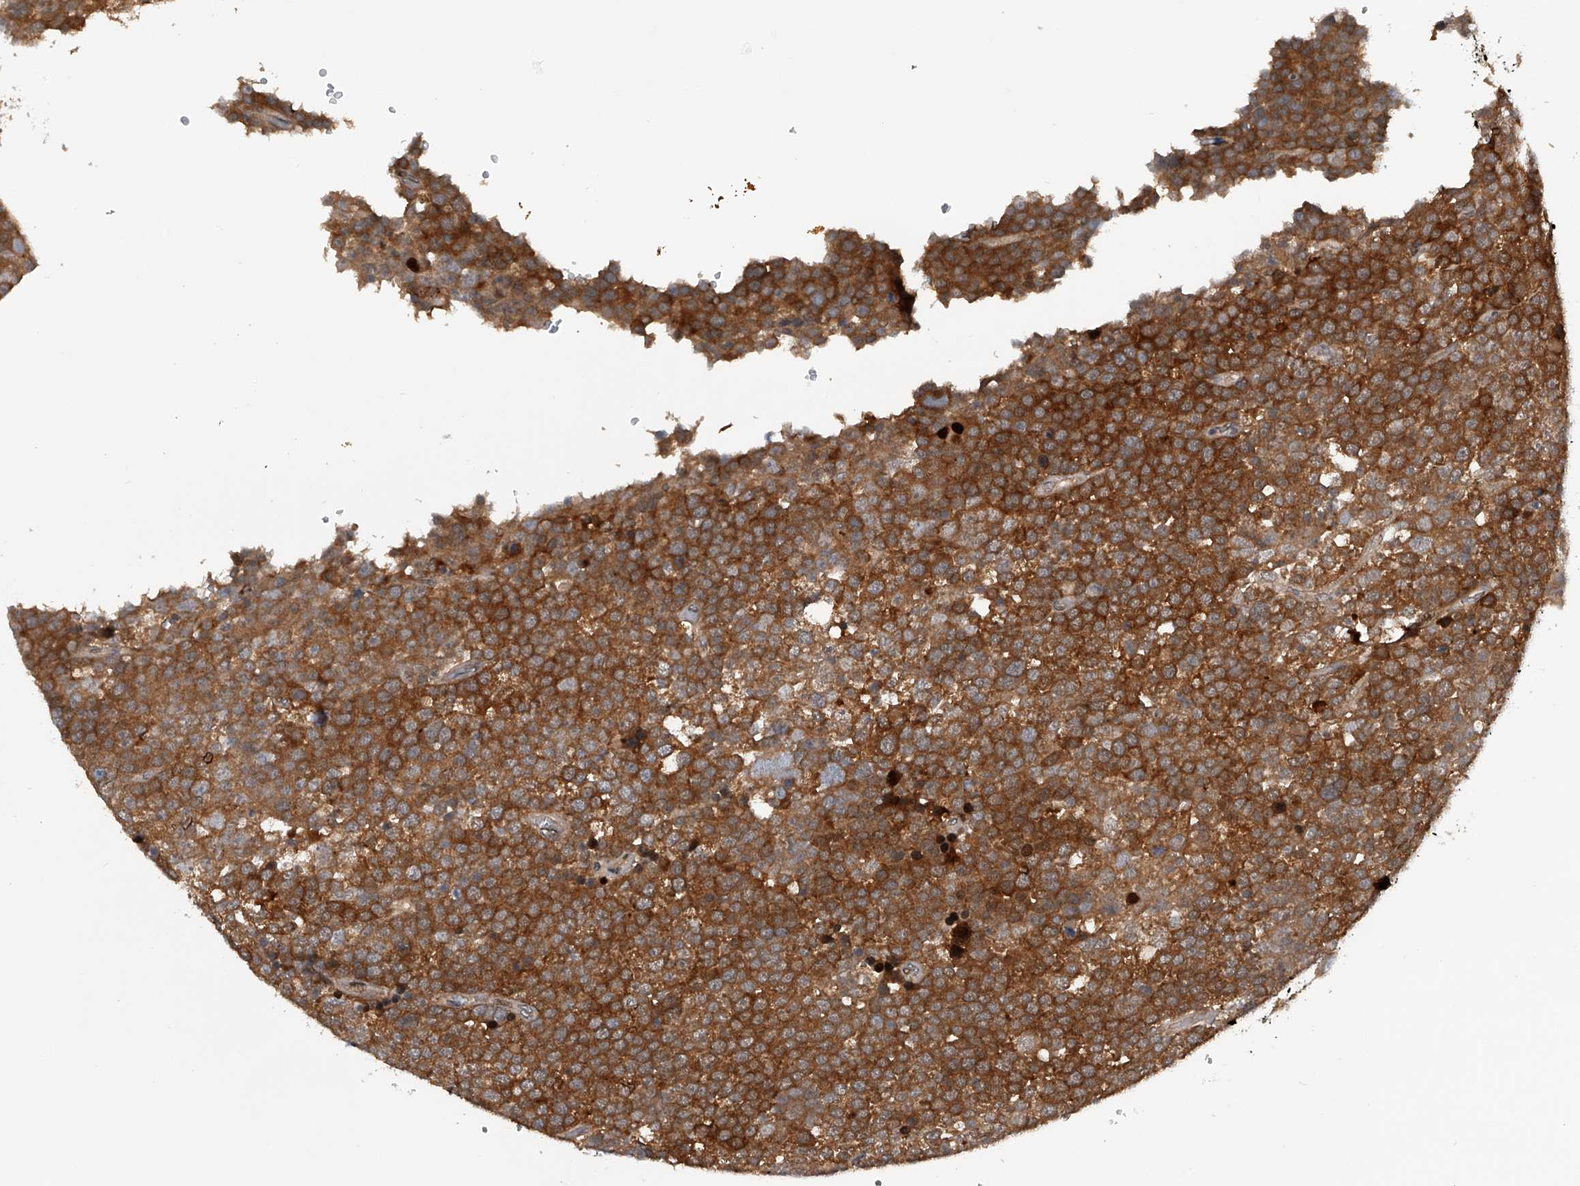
{"staining": {"intensity": "strong", "quantity": ">75%", "location": "cytoplasmic/membranous"}, "tissue": "testis cancer", "cell_type": "Tumor cells", "image_type": "cancer", "snomed": [{"axis": "morphology", "description": "Seminoma, NOS"}, {"axis": "topography", "description": "Testis"}], "caption": "Seminoma (testis) was stained to show a protein in brown. There is high levels of strong cytoplasmic/membranous expression in approximately >75% of tumor cells.", "gene": "RWDD2A", "patient": {"sex": "male", "age": 71}}